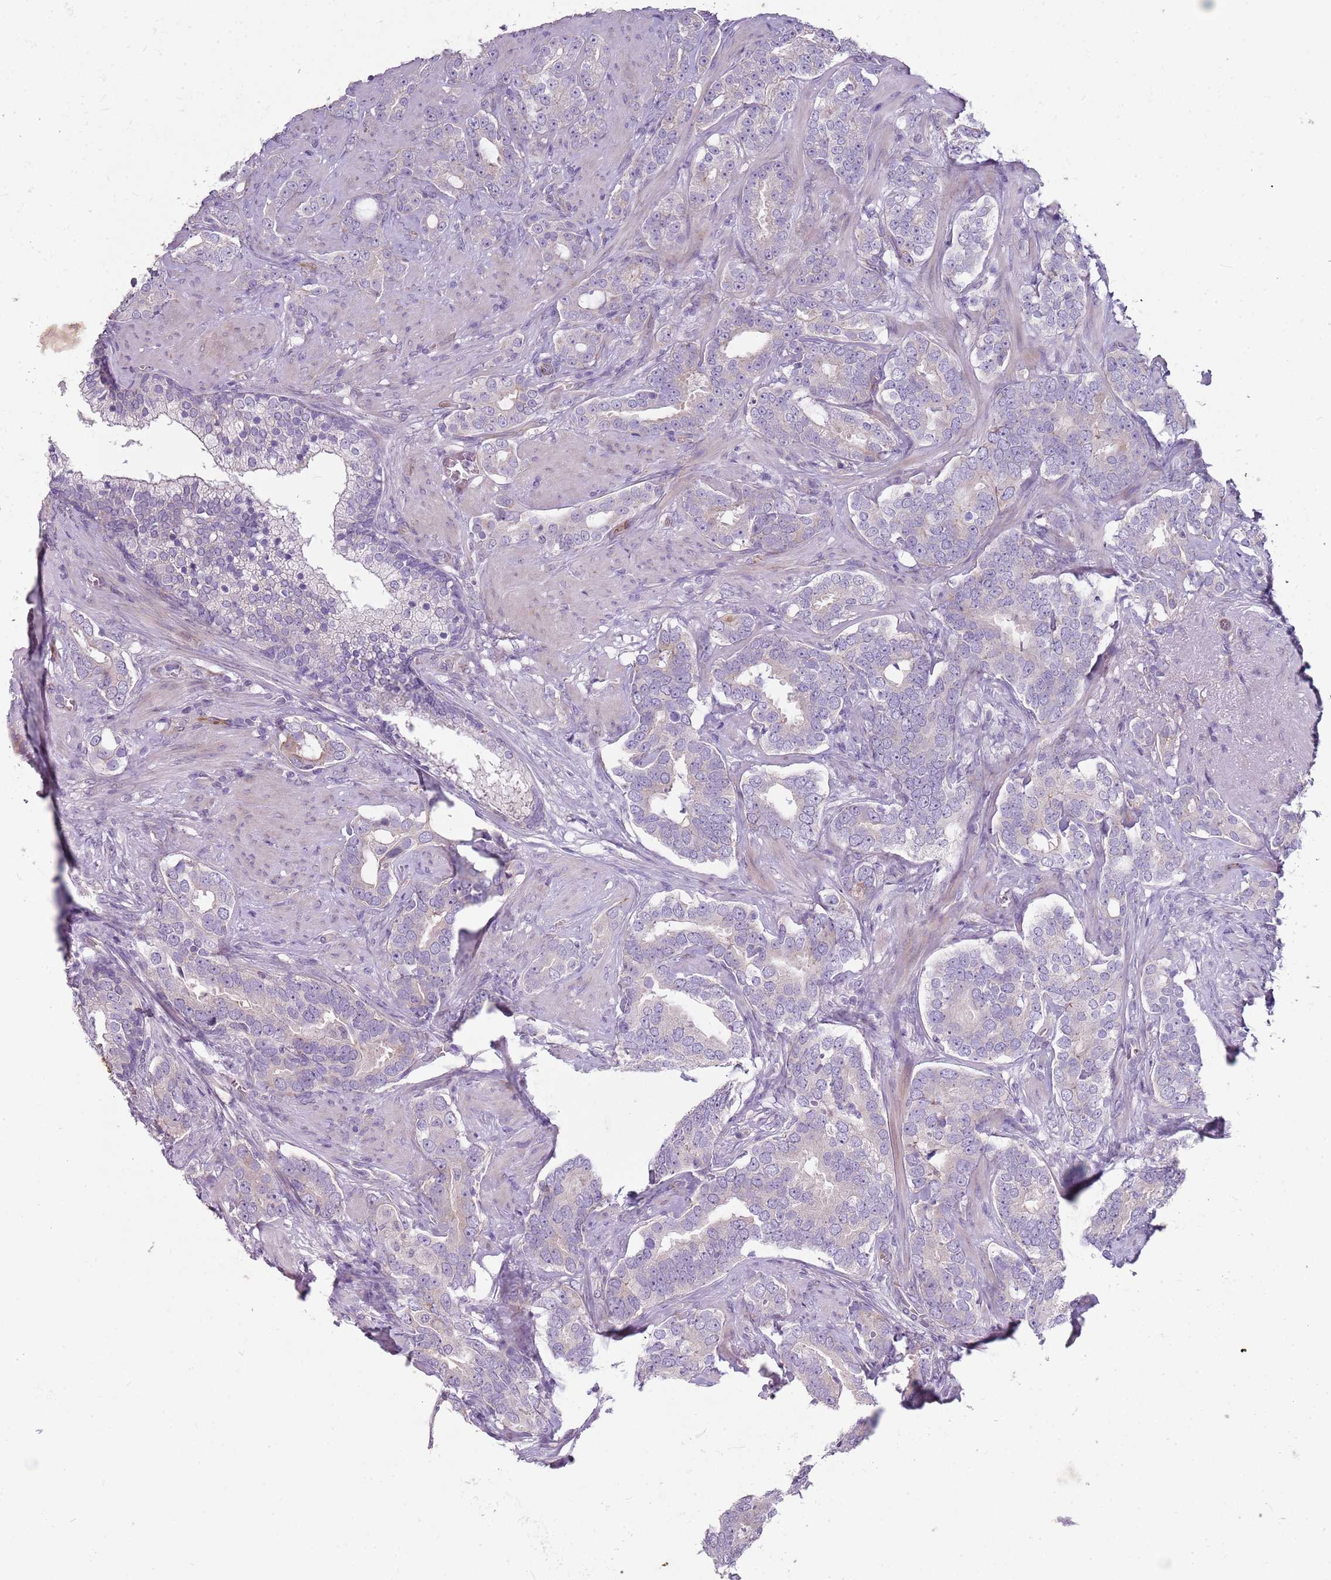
{"staining": {"intensity": "negative", "quantity": "none", "location": "none"}, "tissue": "prostate cancer", "cell_type": "Tumor cells", "image_type": "cancer", "snomed": [{"axis": "morphology", "description": "Adenocarcinoma, High grade"}, {"axis": "topography", "description": "Prostate"}], "caption": "This is a histopathology image of IHC staining of prostate cancer (adenocarcinoma (high-grade)), which shows no positivity in tumor cells.", "gene": "ZNF583", "patient": {"sex": "male", "age": 64}}